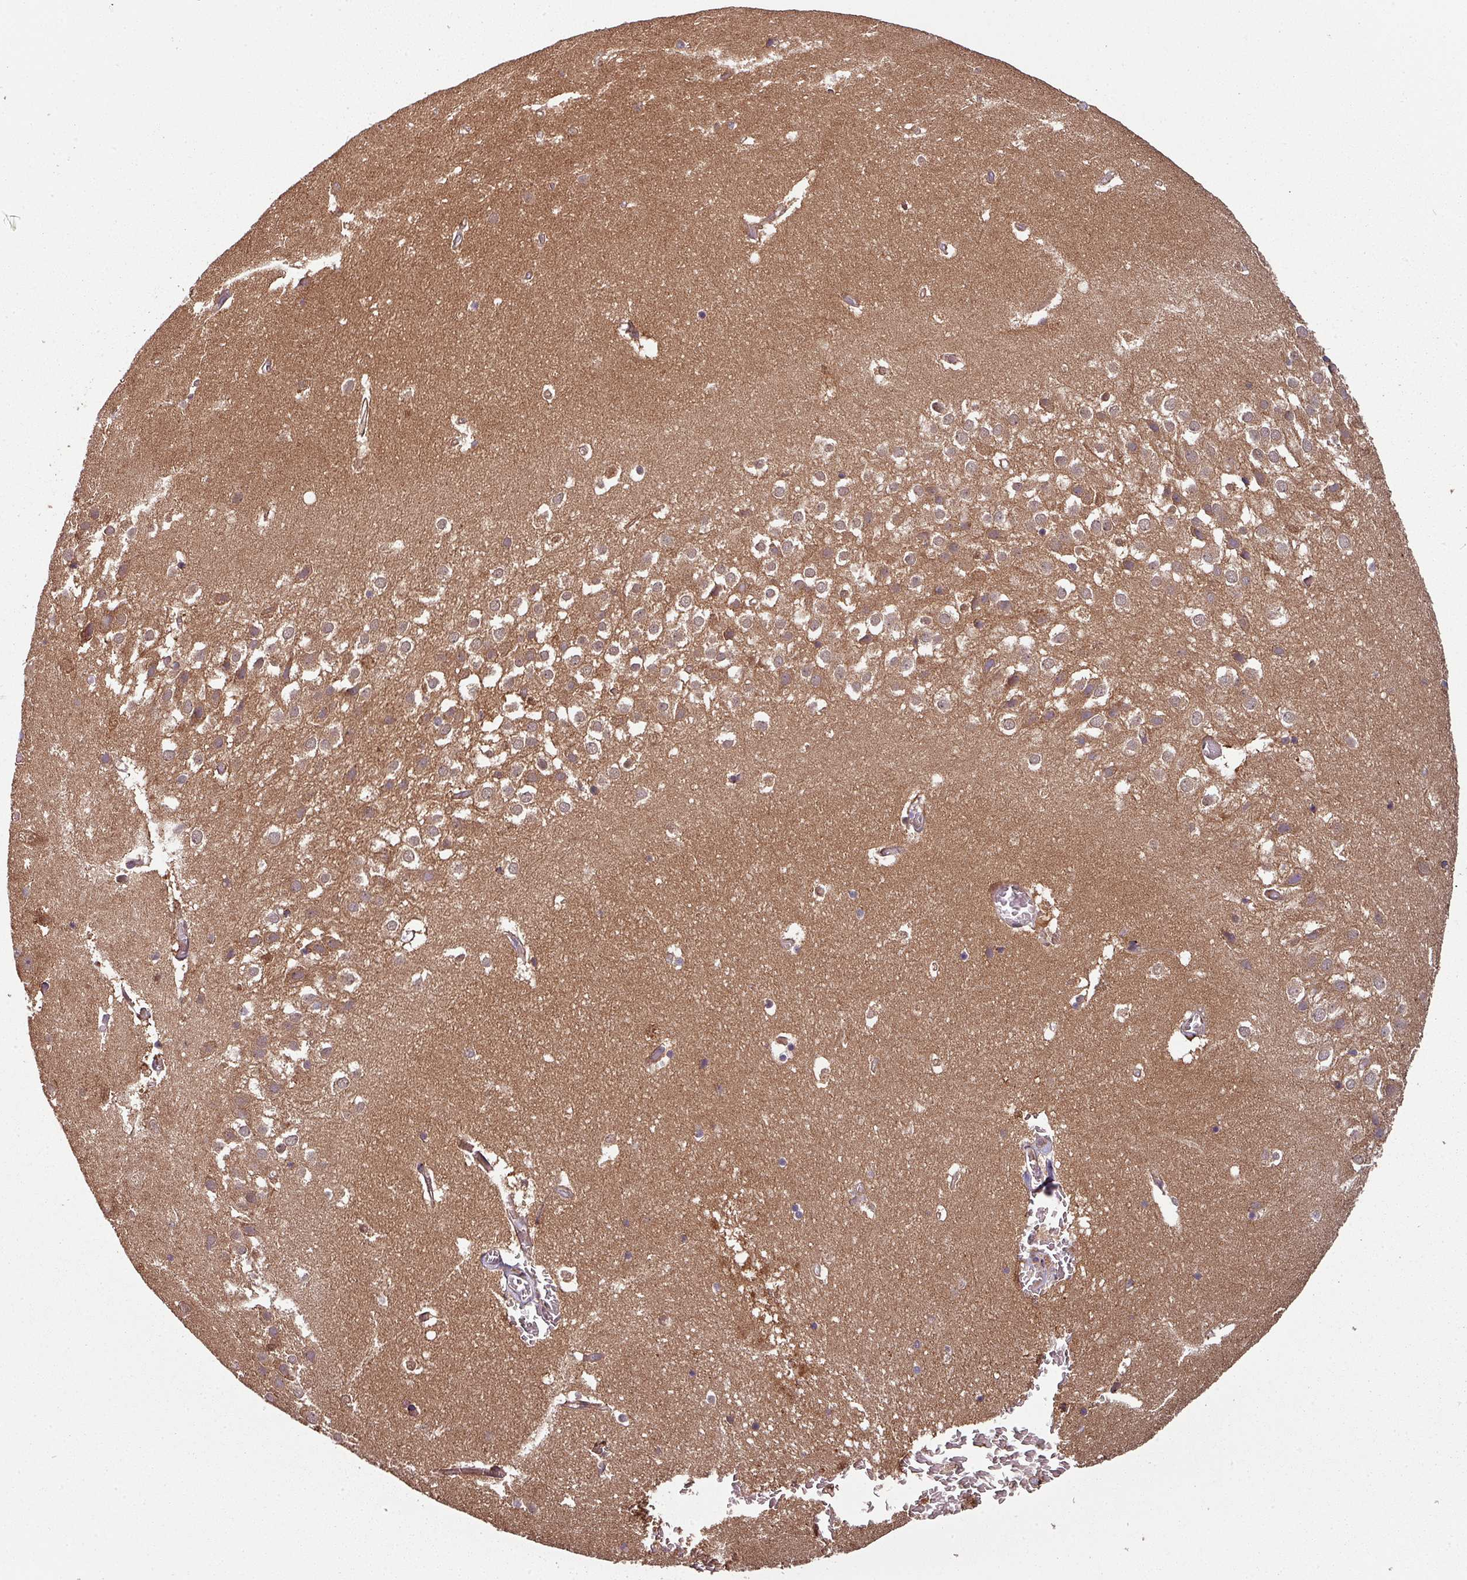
{"staining": {"intensity": "weak", "quantity": "25%-75%", "location": "cytoplasmic/membranous"}, "tissue": "hippocampus", "cell_type": "Glial cells", "image_type": "normal", "snomed": [{"axis": "morphology", "description": "Normal tissue, NOS"}, {"axis": "topography", "description": "Hippocampus"}], "caption": "Immunohistochemical staining of unremarkable human hippocampus shows weak cytoplasmic/membranous protein positivity in approximately 25%-75% of glial cells. (DAB IHC, brown staining for protein, blue staining for nuclei).", "gene": "GSKIP", "patient": {"sex": "female", "age": 52}}